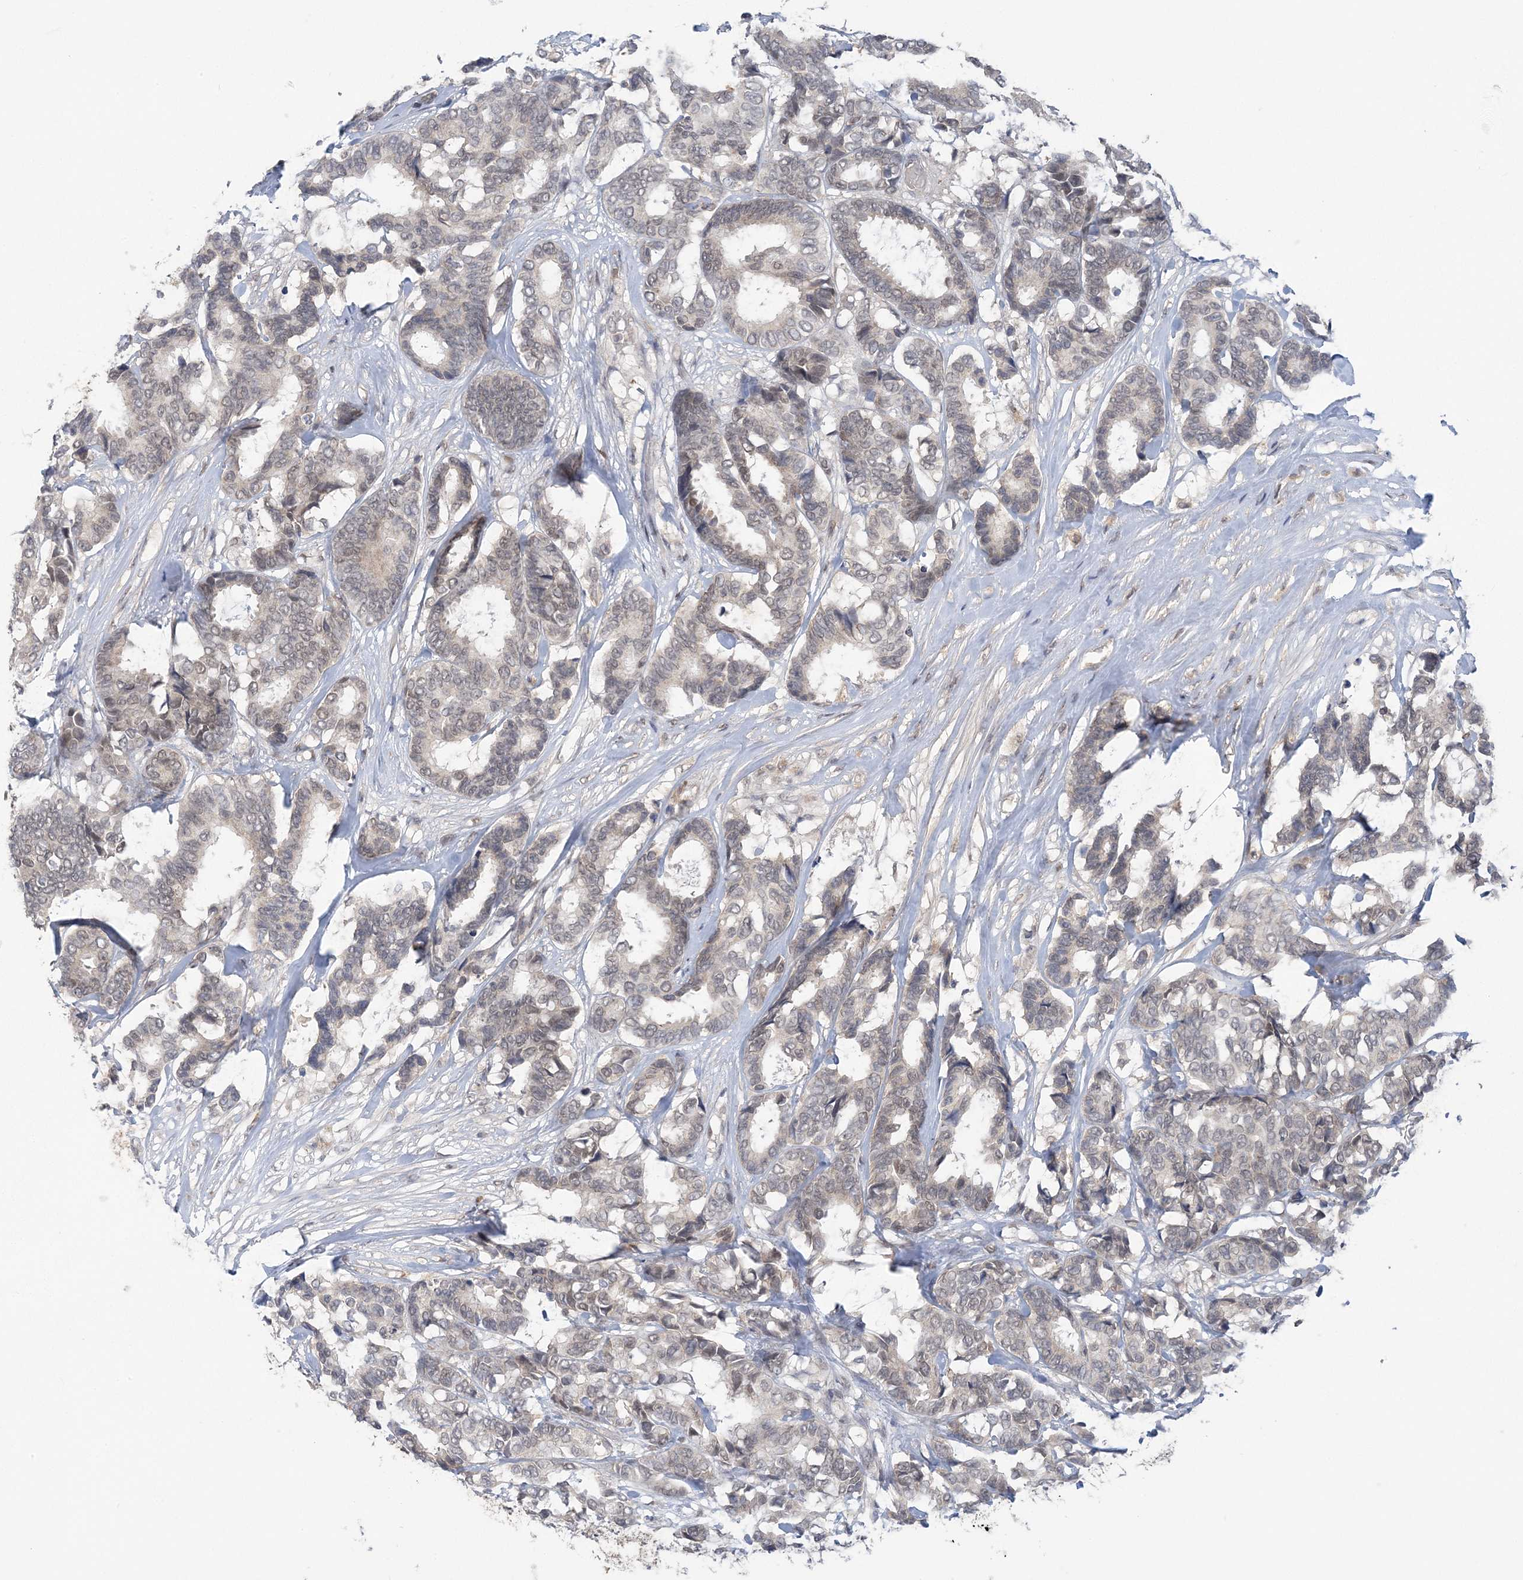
{"staining": {"intensity": "moderate", "quantity": "<25%", "location": "cytoplasmic/membranous,nuclear"}, "tissue": "breast cancer", "cell_type": "Tumor cells", "image_type": "cancer", "snomed": [{"axis": "morphology", "description": "Duct carcinoma"}, {"axis": "topography", "description": "Breast"}], "caption": "This histopathology image demonstrates IHC staining of human breast cancer (infiltrating ductal carcinoma), with low moderate cytoplasmic/membranous and nuclear expression in about <25% of tumor cells.", "gene": "ZBTB7A", "patient": {"sex": "female", "age": 87}}